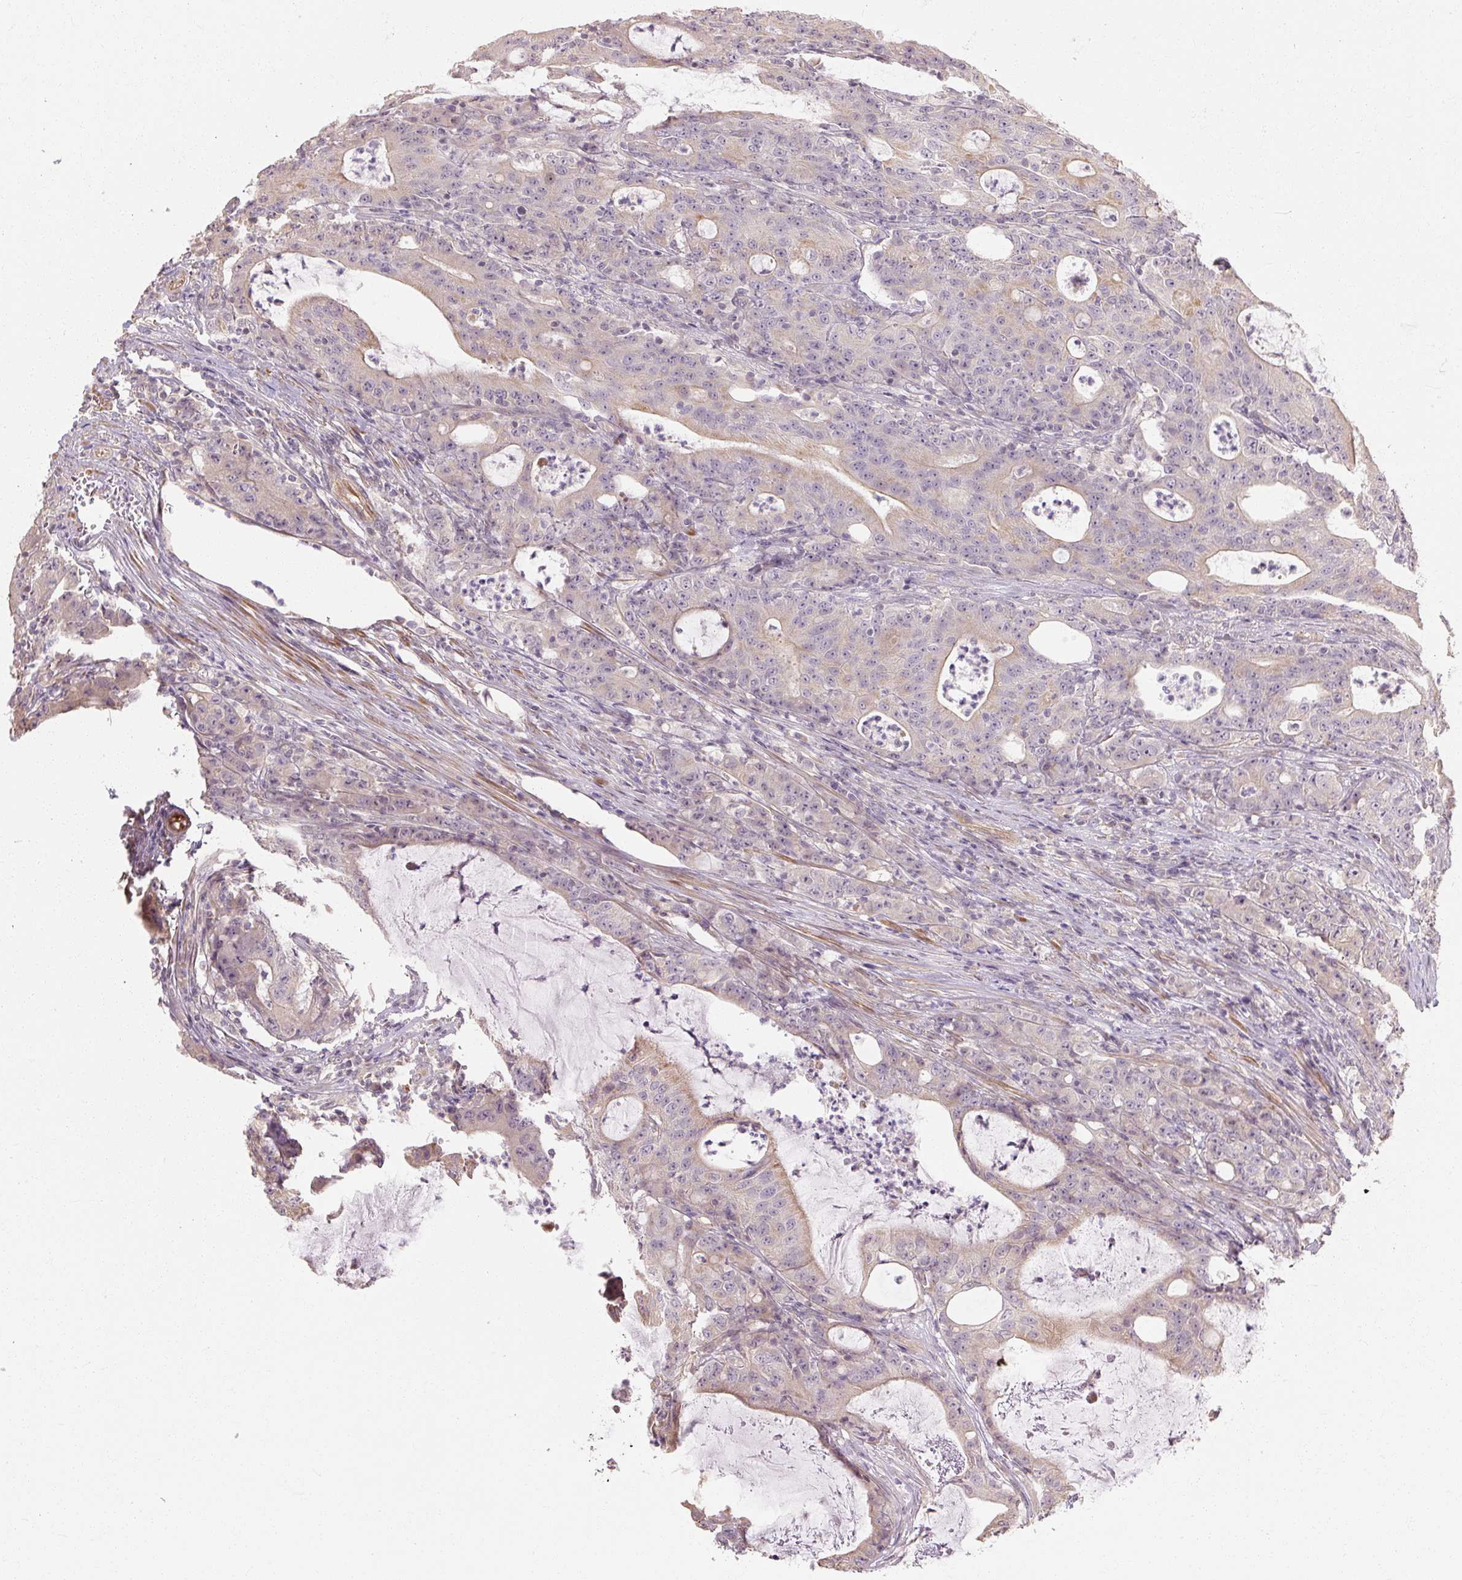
{"staining": {"intensity": "negative", "quantity": "none", "location": "none"}, "tissue": "colorectal cancer", "cell_type": "Tumor cells", "image_type": "cancer", "snomed": [{"axis": "morphology", "description": "Adenocarcinoma, NOS"}, {"axis": "topography", "description": "Colon"}], "caption": "IHC of colorectal cancer (adenocarcinoma) shows no expression in tumor cells.", "gene": "RB1CC1", "patient": {"sex": "male", "age": 83}}